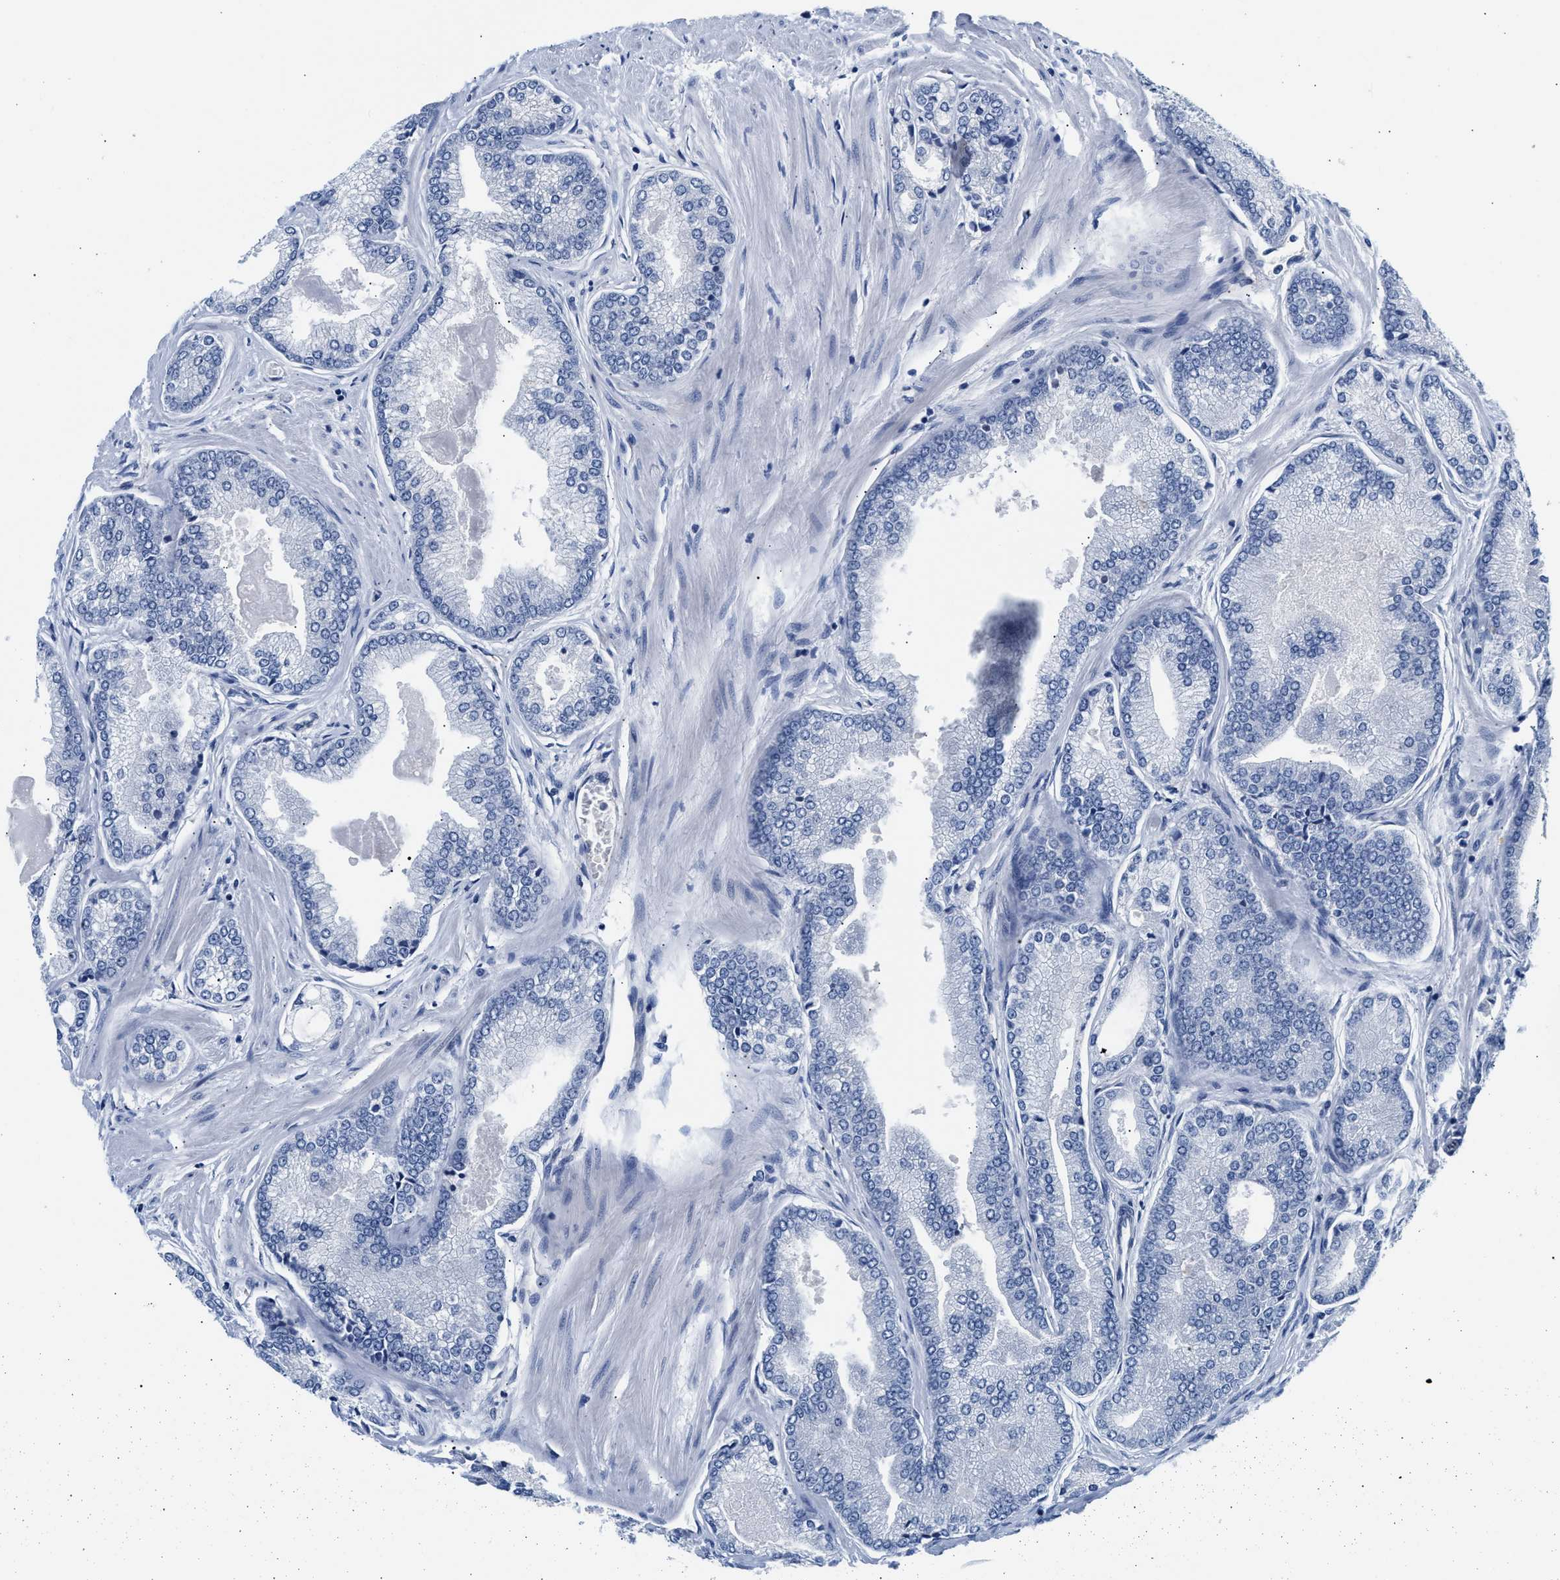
{"staining": {"intensity": "negative", "quantity": "none", "location": "none"}, "tissue": "prostate cancer", "cell_type": "Tumor cells", "image_type": "cancer", "snomed": [{"axis": "morphology", "description": "Adenocarcinoma, High grade"}, {"axis": "topography", "description": "Prostate"}], "caption": "Immunohistochemistry (IHC) image of neoplastic tissue: human prostate high-grade adenocarcinoma stained with DAB (3,3'-diaminobenzidine) shows no significant protein staining in tumor cells.", "gene": "SAMD9L", "patient": {"sex": "male", "age": 61}}